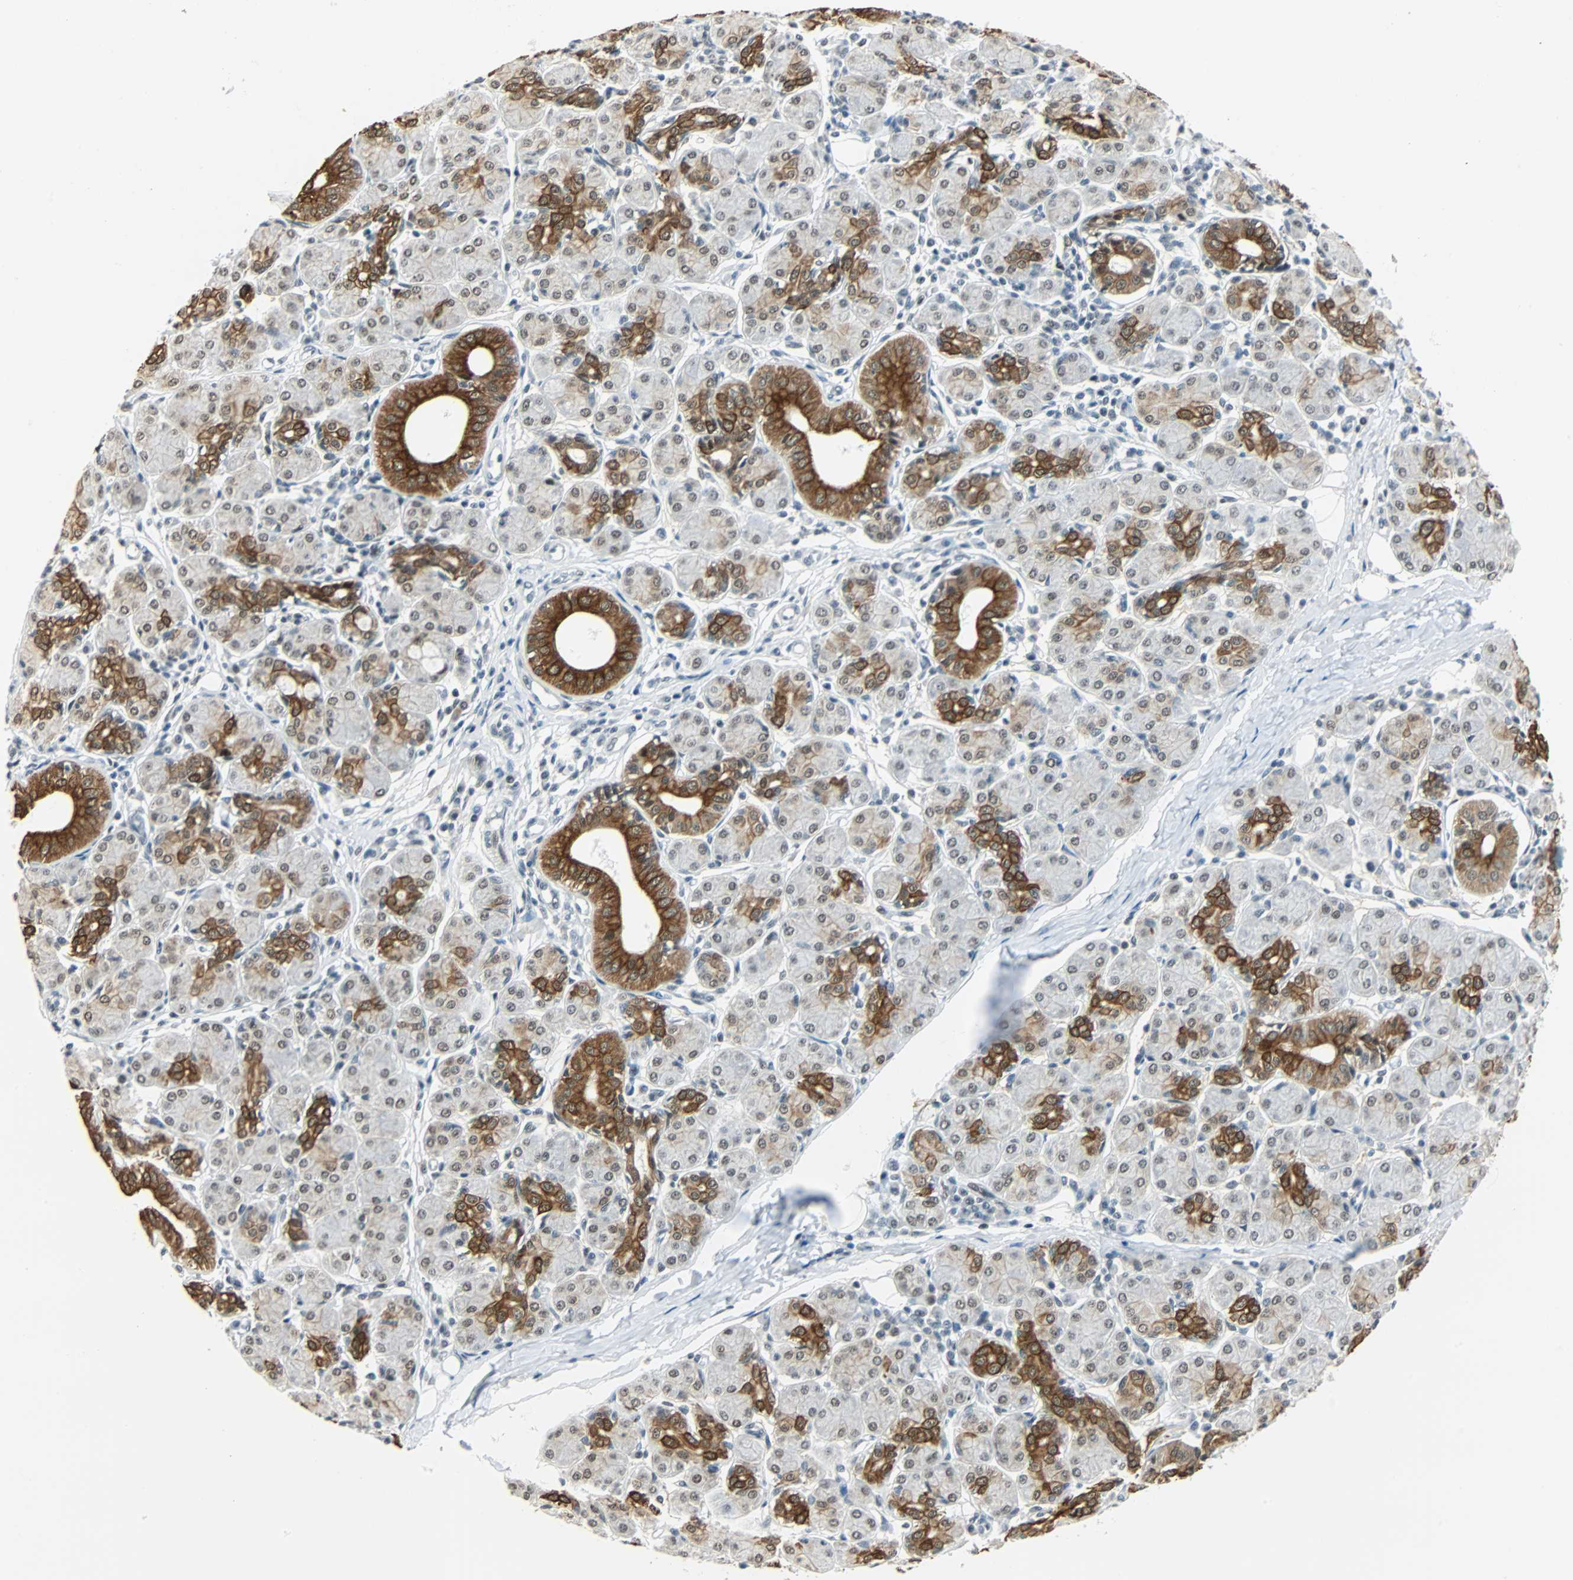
{"staining": {"intensity": "strong", "quantity": ">75%", "location": "nuclear"}, "tissue": "salivary gland", "cell_type": "Glandular cells", "image_type": "normal", "snomed": [{"axis": "morphology", "description": "Normal tissue, NOS"}, {"axis": "morphology", "description": "Inflammation, NOS"}, {"axis": "topography", "description": "Lymph node"}, {"axis": "topography", "description": "Salivary gland"}], "caption": "Unremarkable salivary gland demonstrates strong nuclear positivity in about >75% of glandular cells Ihc stains the protein in brown and the nuclei are stained blue..", "gene": "NELFE", "patient": {"sex": "male", "age": 3}}